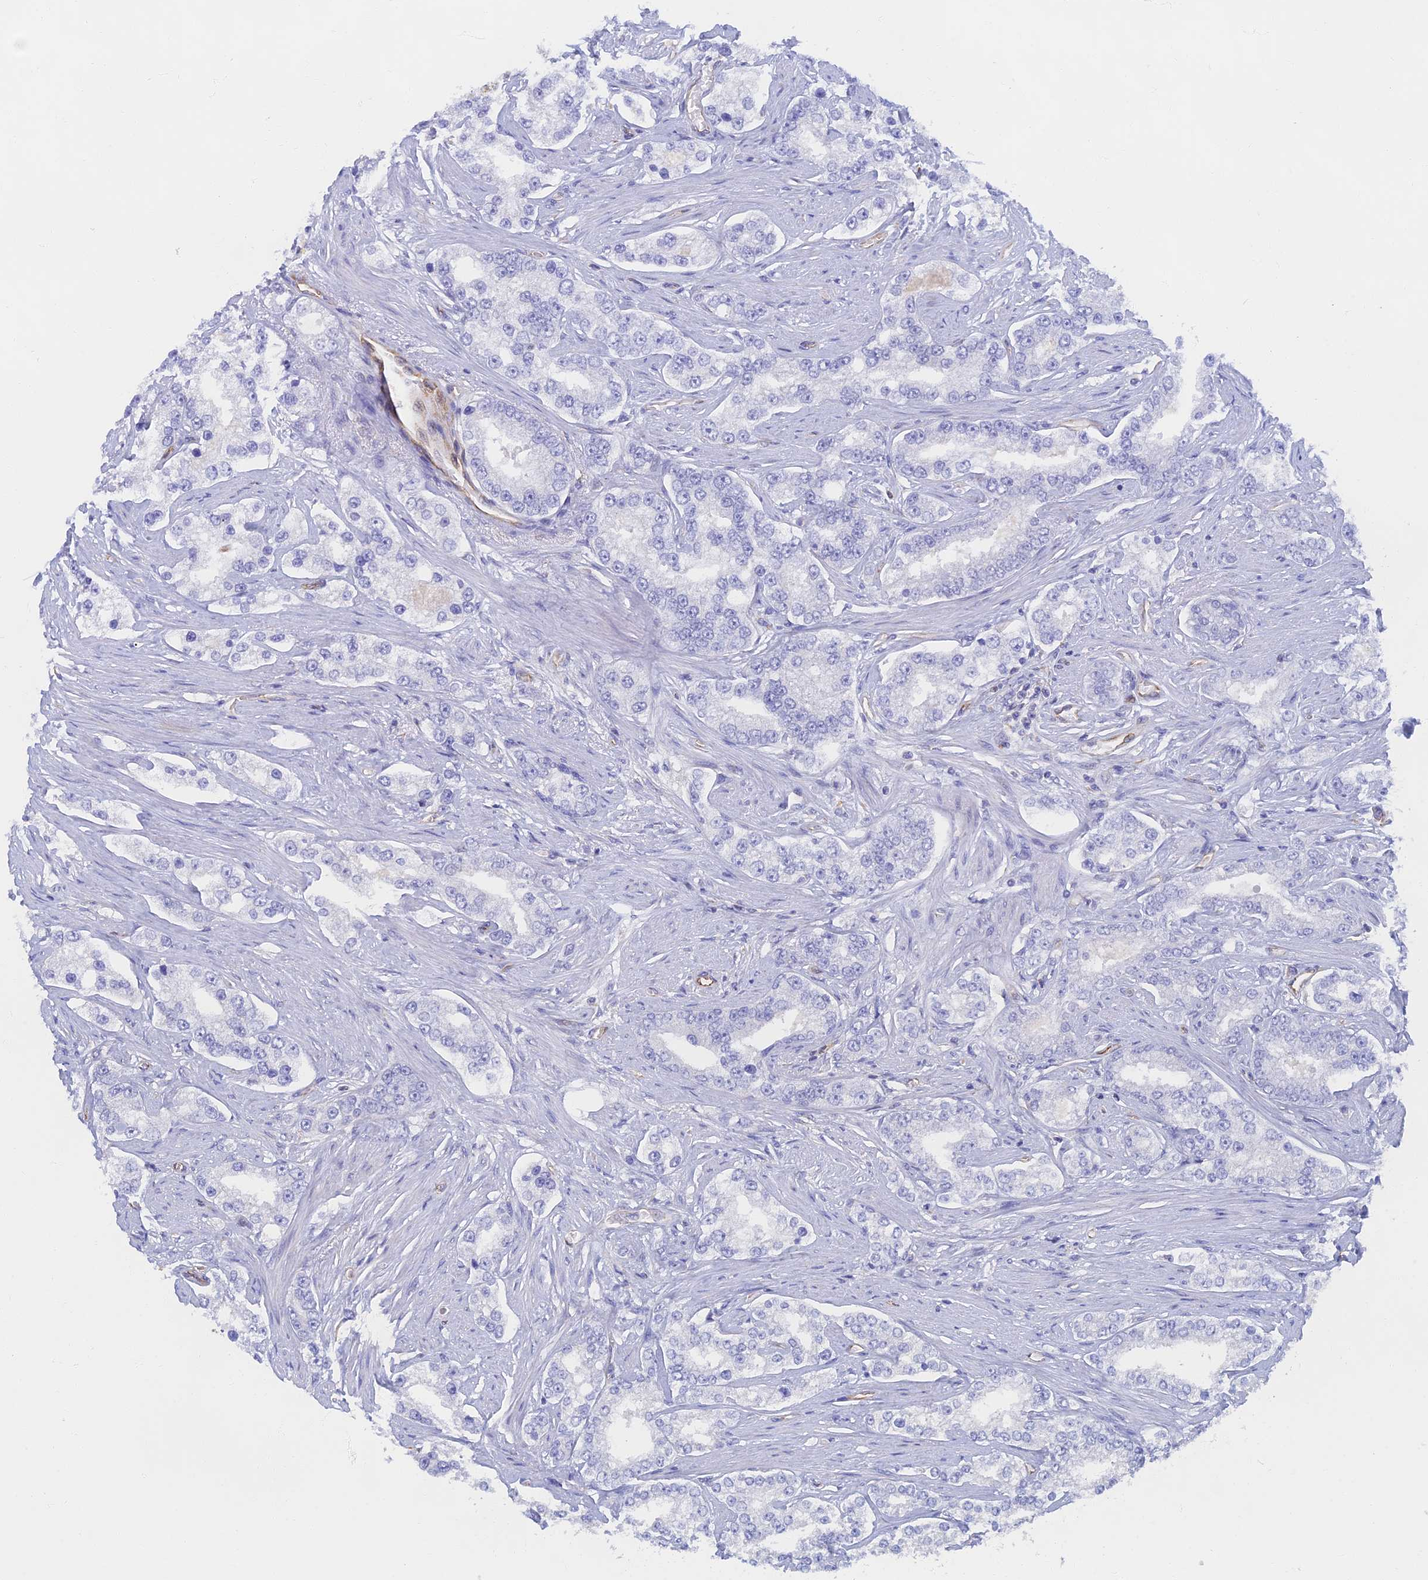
{"staining": {"intensity": "negative", "quantity": "none", "location": "none"}, "tissue": "prostate cancer", "cell_type": "Tumor cells", "image_type": "cancer", "snomed": [{"axis": "morphology", "description": "Normal tissue, NOS"}, {"axis": "morphology", "description": "Adenocarcinoma, High grade"}, {"axis": "topography", "description": "Prostate"}], "caption": "An image of high-grade adenocarcinoma (prostate) stained for a protein exhibits no brown staining in tumor cells.", "gene": "RMC1", "patient": {"sex": "male", "age": 83}}